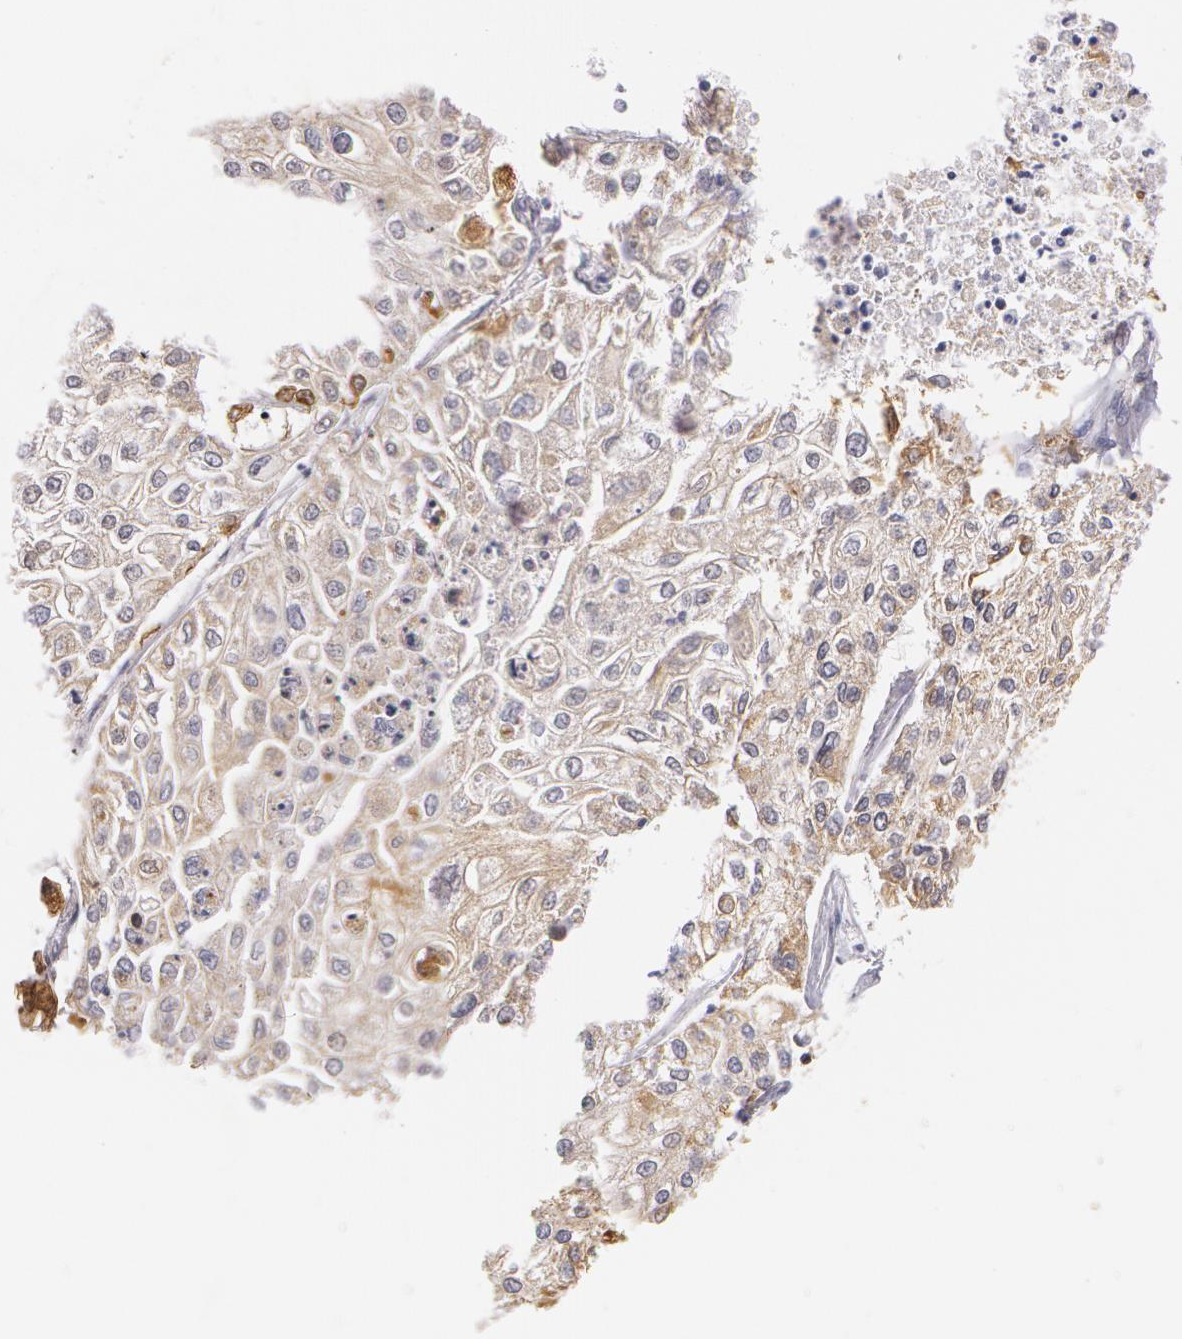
{"staining": {"intensity": "weak", "quantity": "25%-75%", "location": "cytoplasmic/membranous"}, "tissue": "lung cancer", "cell_type": "Tumor cells", "image_type": "cancer", "snomed": [{"axis": "morphology", "description": "Squamous cell carcinoma, NOS"}, {"axis": "topography", "description": "Lung"}], "caption": "Brown immunohistochemical staining in lung squamous cell carcinoma shows weak cytoplasmic/membranous positivity in approximately 25%-75% of tumor cells. The protein of interest is stained brown, and the nuclei are stained in blue (DAB IHC with brightfield microscopy, high magnification).", "gene": "KRT18", "patient": {"sex": "male", "age": 75}}